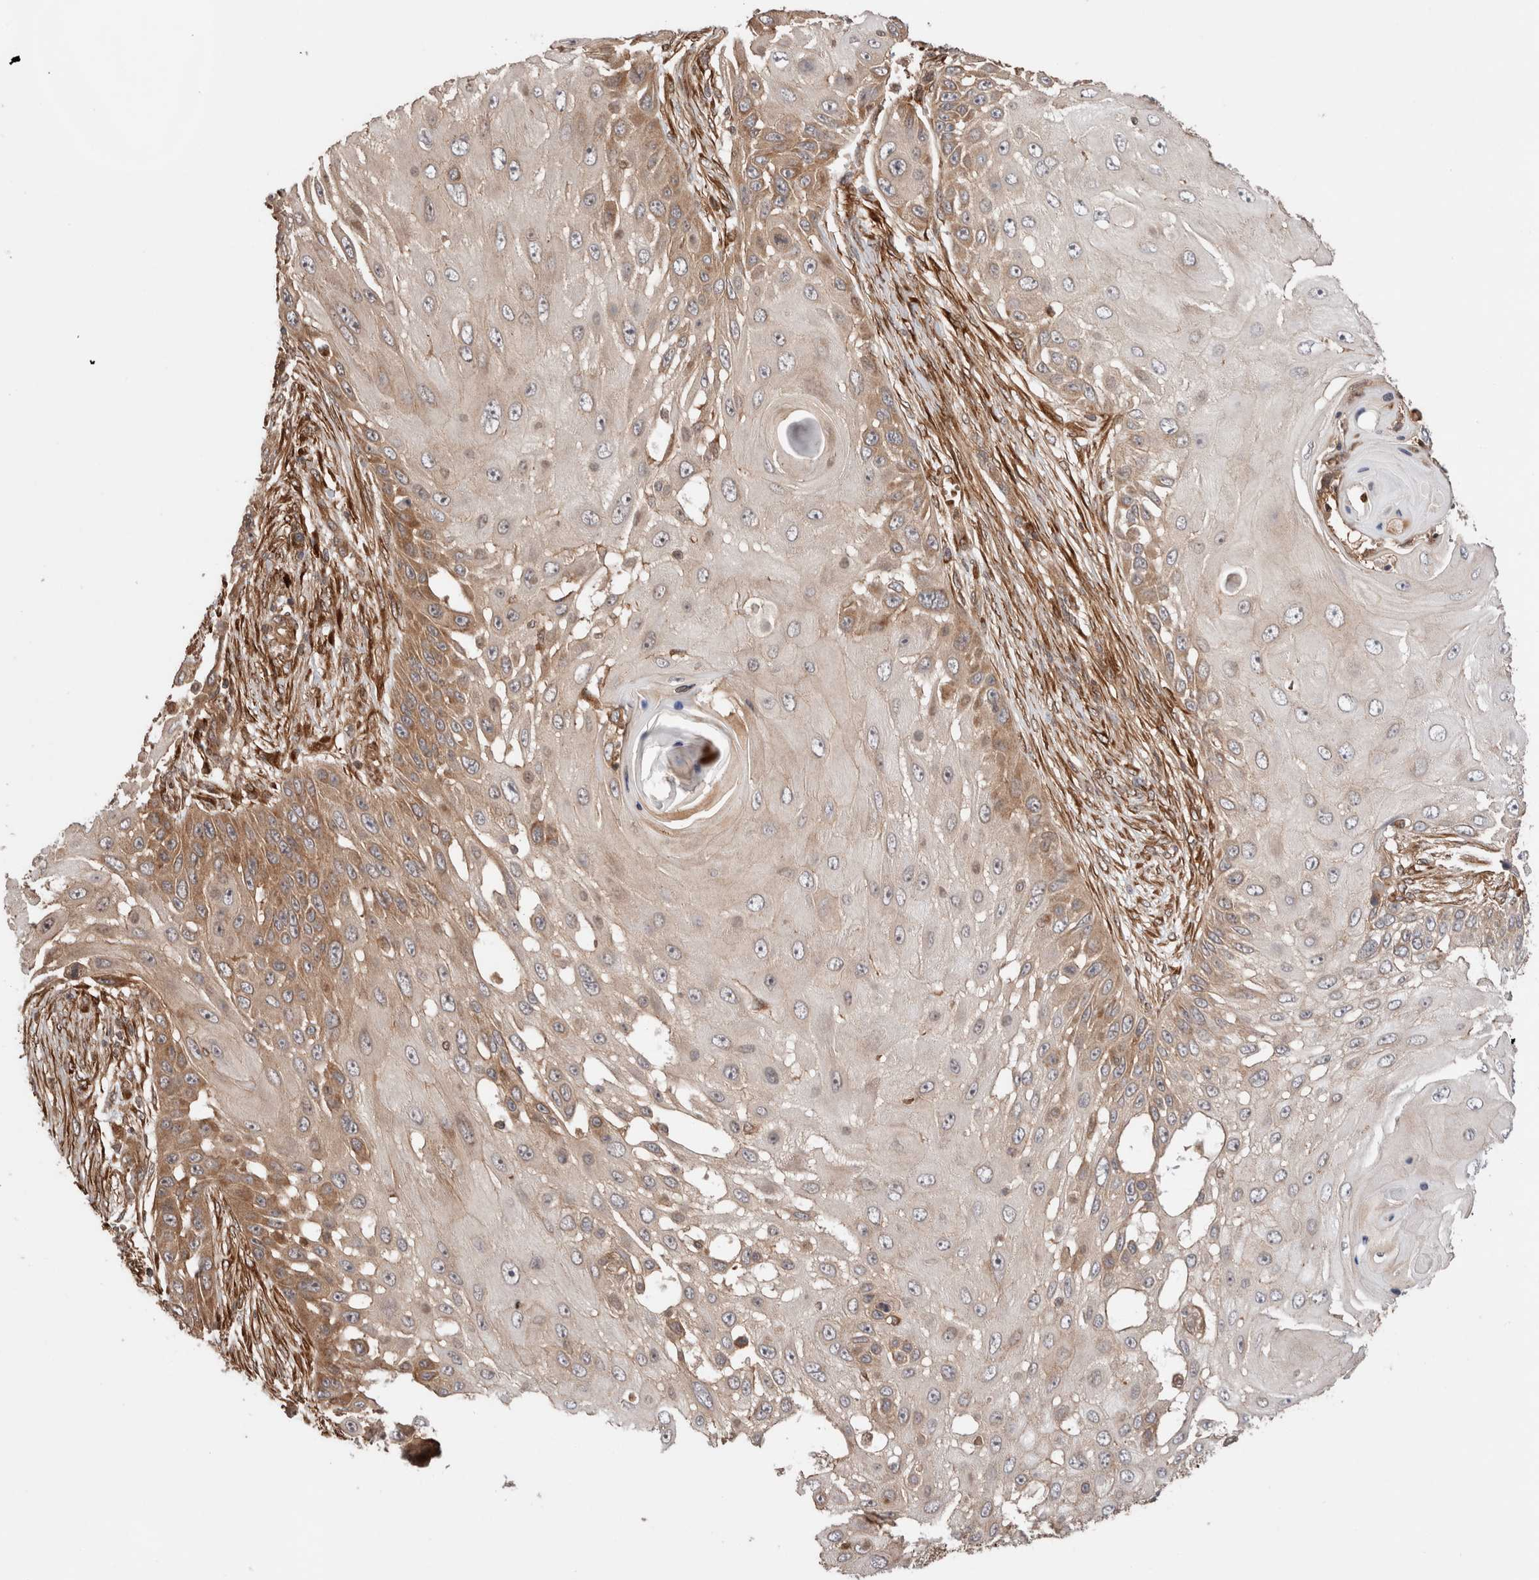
{"staining": {"intensity": "moderate", "quantity": "25%-75%", "location": "cytoplasmic/membranous"}, "tissue": "skin cancer", "cell_type": "Tumor cells", "image_type": "cancer", "snomed": [{"axis": "morphology", "description": "Squamous cell carcinoma, NOS"}, {"axis": "topography", "description": "Skin"}], "caption": "IHC photomicrograph of neoplastic tissue: squamous cell carcinoma (skin) stained using immunohistochemistry (IHC) demonstrates medium levels of moderate protein expression localized specifically in the cytoplasmic/membranous of tumor cells, appearing as a cytoplasmic/membranous brown color.", "gene": "ZNF649", "patient": {"sex": "female", "age": 44}}